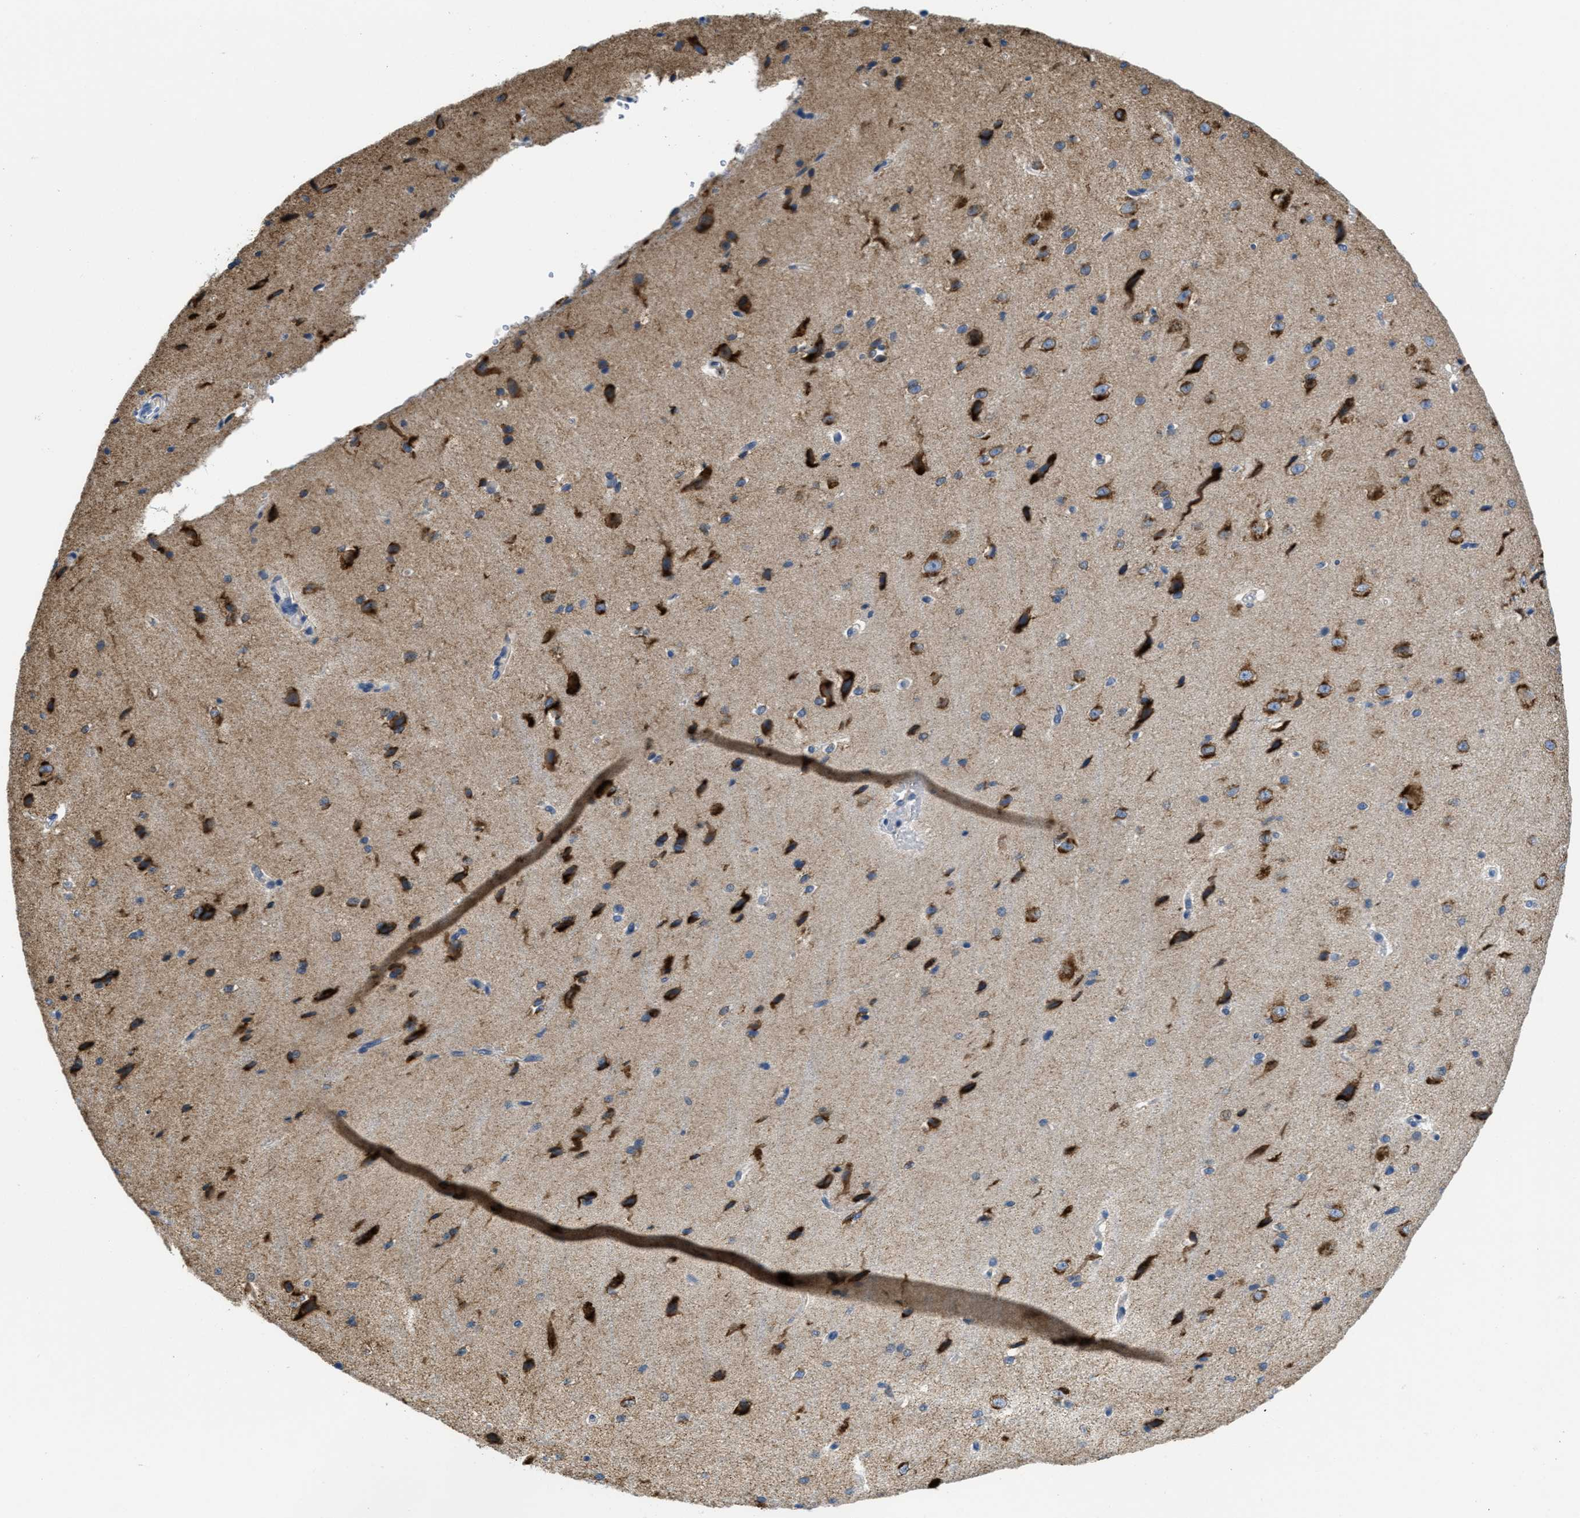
{"staining": {"intensity": "negative", "quantity": "none", "location": "none"}, "tissue": "cerebral cortex", "cell_type": "Endothelial cells", "image_type": "normal", "snomed": [{"axis": "morphology", "description": "Normal tissue, NOS"}, {"axis": "morphology", "description": "Developmental malformation"}, {"axis": "topography", "description": "Cerebral cortex"}], "caption": "Immunohistochemistry (IHC) micrograph of unremarkable cerebral cortex: cerebral cortex stained with DAB exhibits no significant protein positivity in endothelial cells. (Brightfield microscopy of DAB (3,3'-diaminobenzidine) immunohistochemistry (IHC) at high magnification).", "gene": "PTDSS1", "patient": {"sex": "female", "age": 30}}